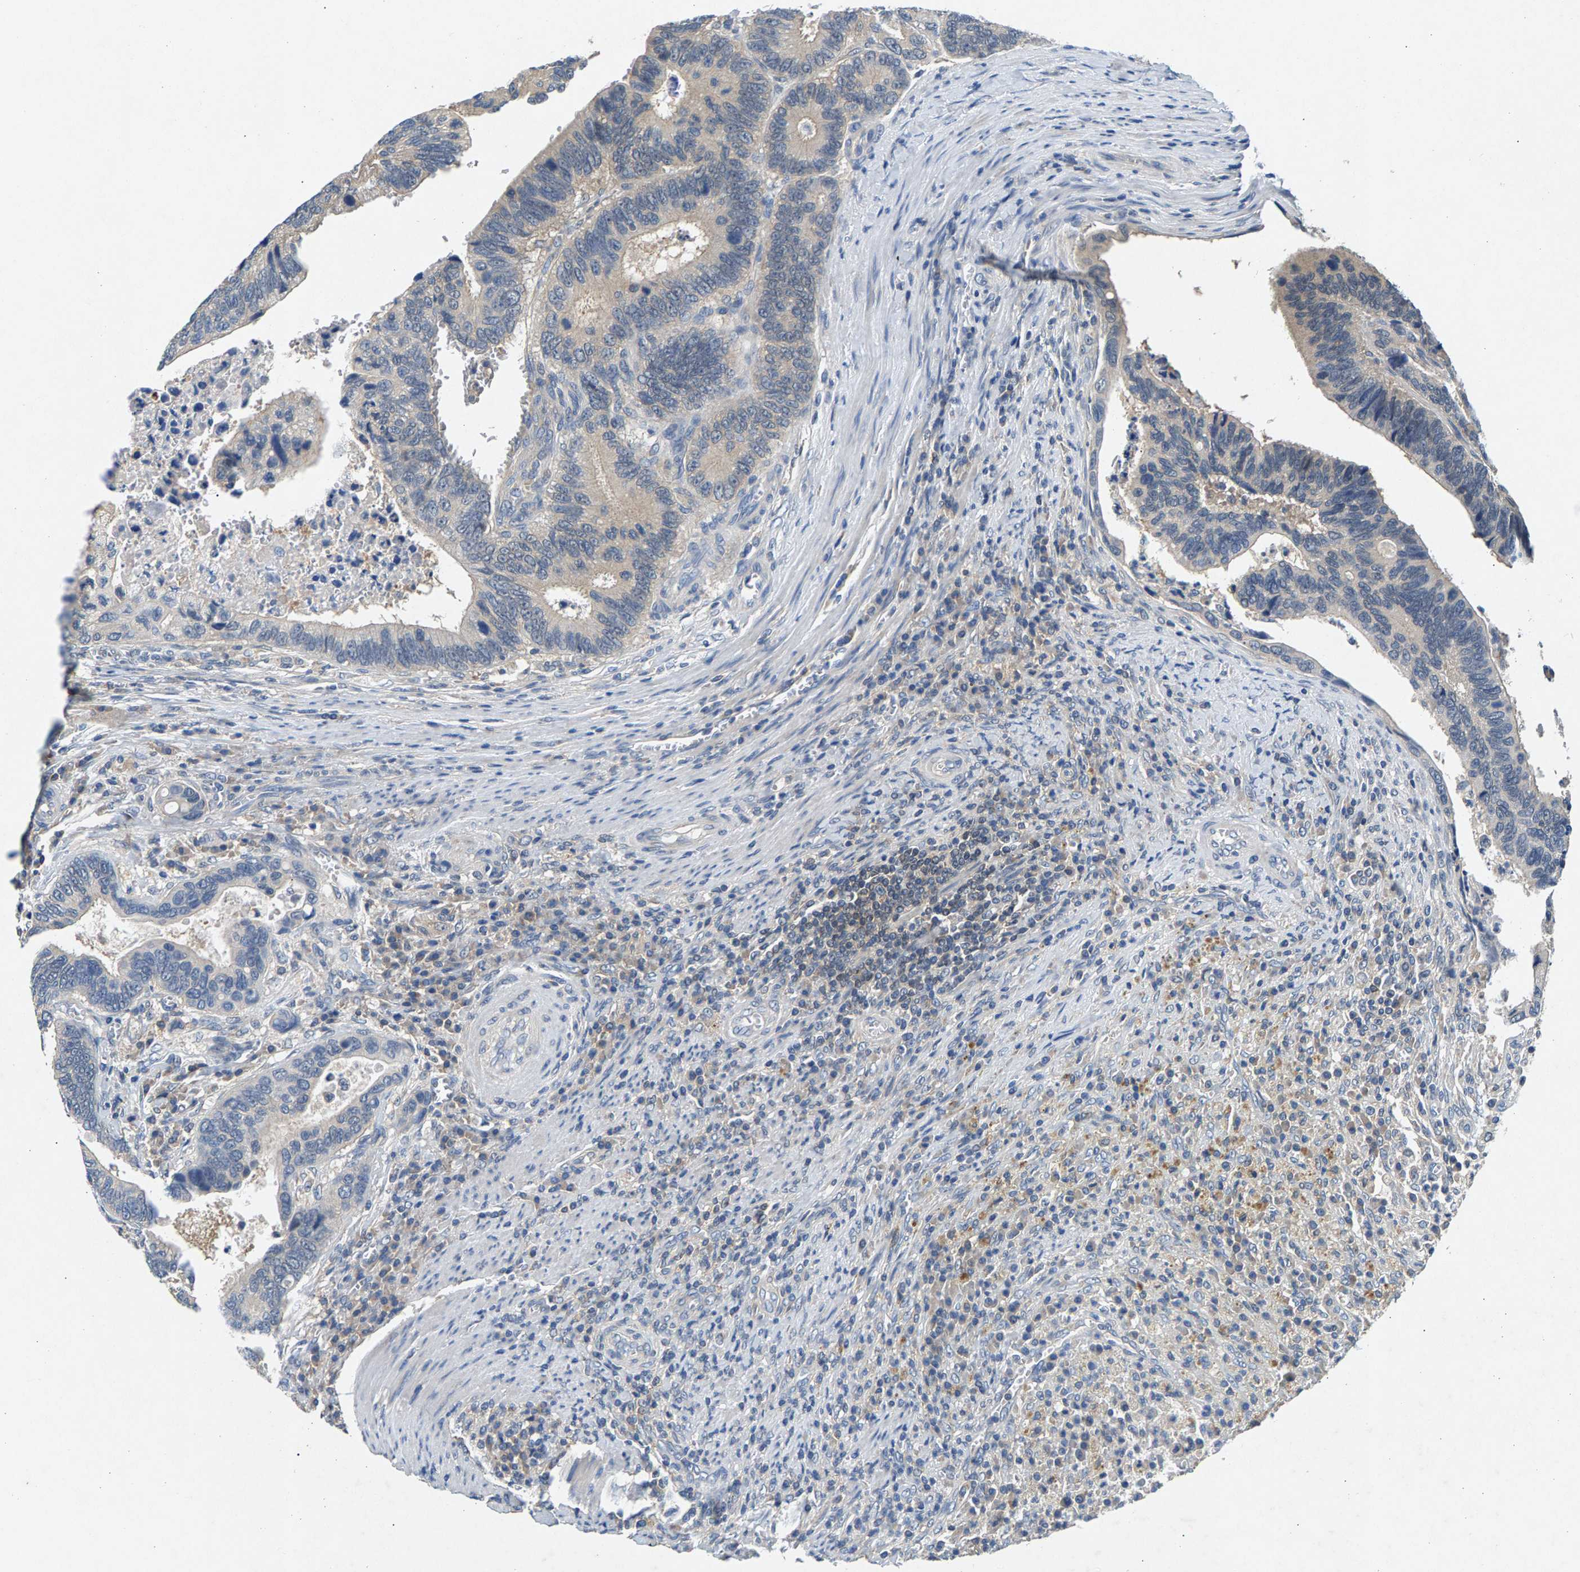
{"staining": {"intensity": "weak", "quantity": "<25%", "location": "cytoplasmic/membranous"}, "tissue": "colorectal cancer", "cell_type": "Tumor cells", "image_type": "cancer", "snomed": [{"axis": "morphology", "description": "Inflammation, NOS"}, {"axis": "morphology", "description": "Adenocarcinoma, NOS"}, {"axis": "topography", "description": "Colon"}], "caption": "High power microscopy micrograph of an immunohistochemistry histopathology image of adenocarcinoma (colorectal), revealing no significant staining in tumor cells.", "gene": "NT5C", "patient": {"sex": "male", "age": 72}}